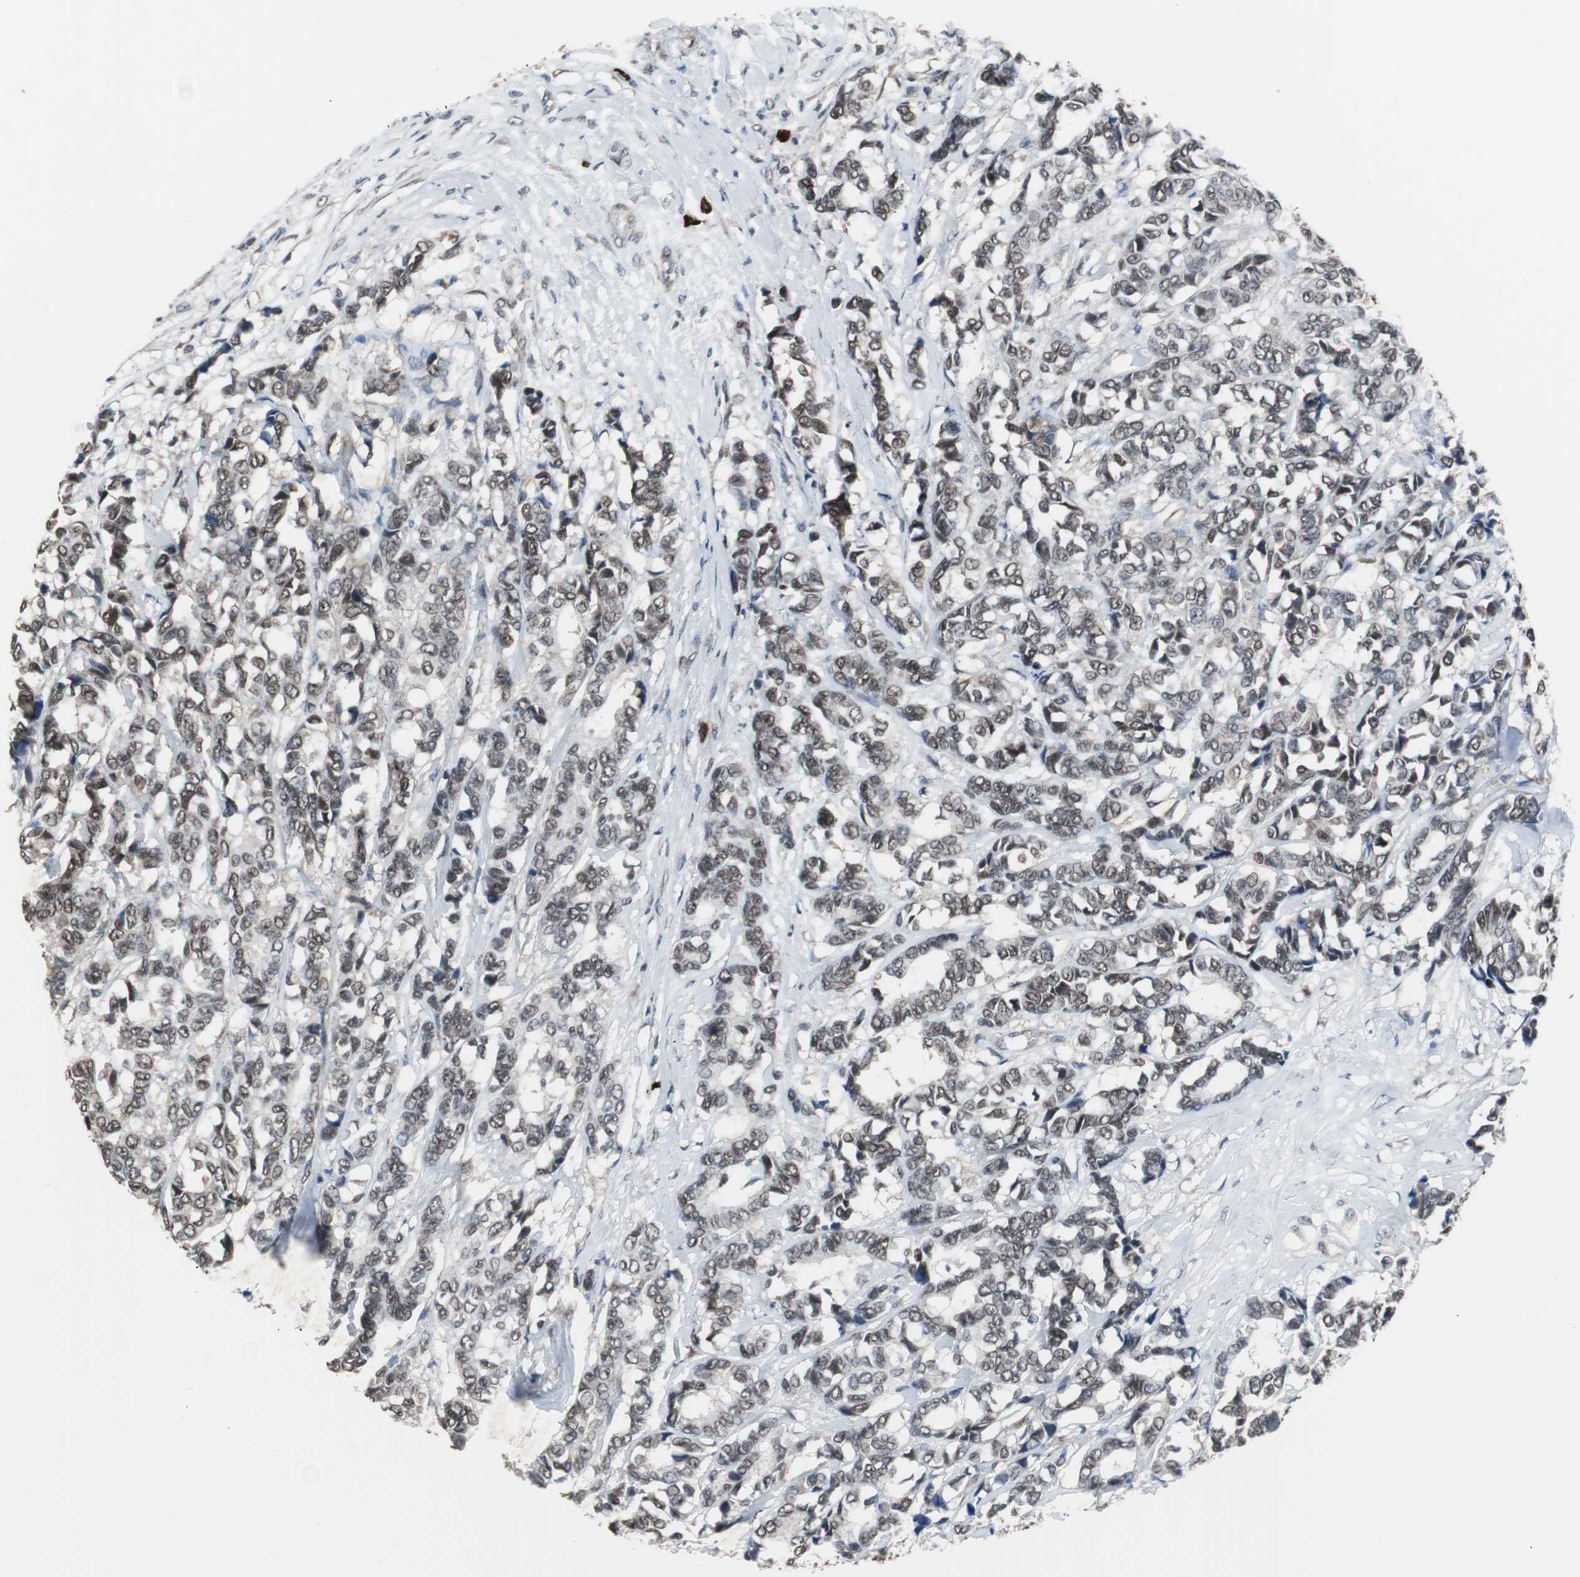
{"staining": {"intensity": "weak", "quantity": "25%-75%", "location": "nuclear"}, "tissue": "breast cancer", "cell_type": "Tumor cells", "image_type": "cancer", "snomed": [{"axis": "morphology", "description": "Duct carcinoma"}, {"axis": "topography", "description": "Breast"}], "caption": "Immunohistochemistry image of breast intraductal carcinoma stained for a protein (brown), which exhibits low levels of weak nuclear positivity in approximately 25%-75% of tumor cells.", "gene": "ZHX2", "patient": {"sex": "female", "age": 87}}